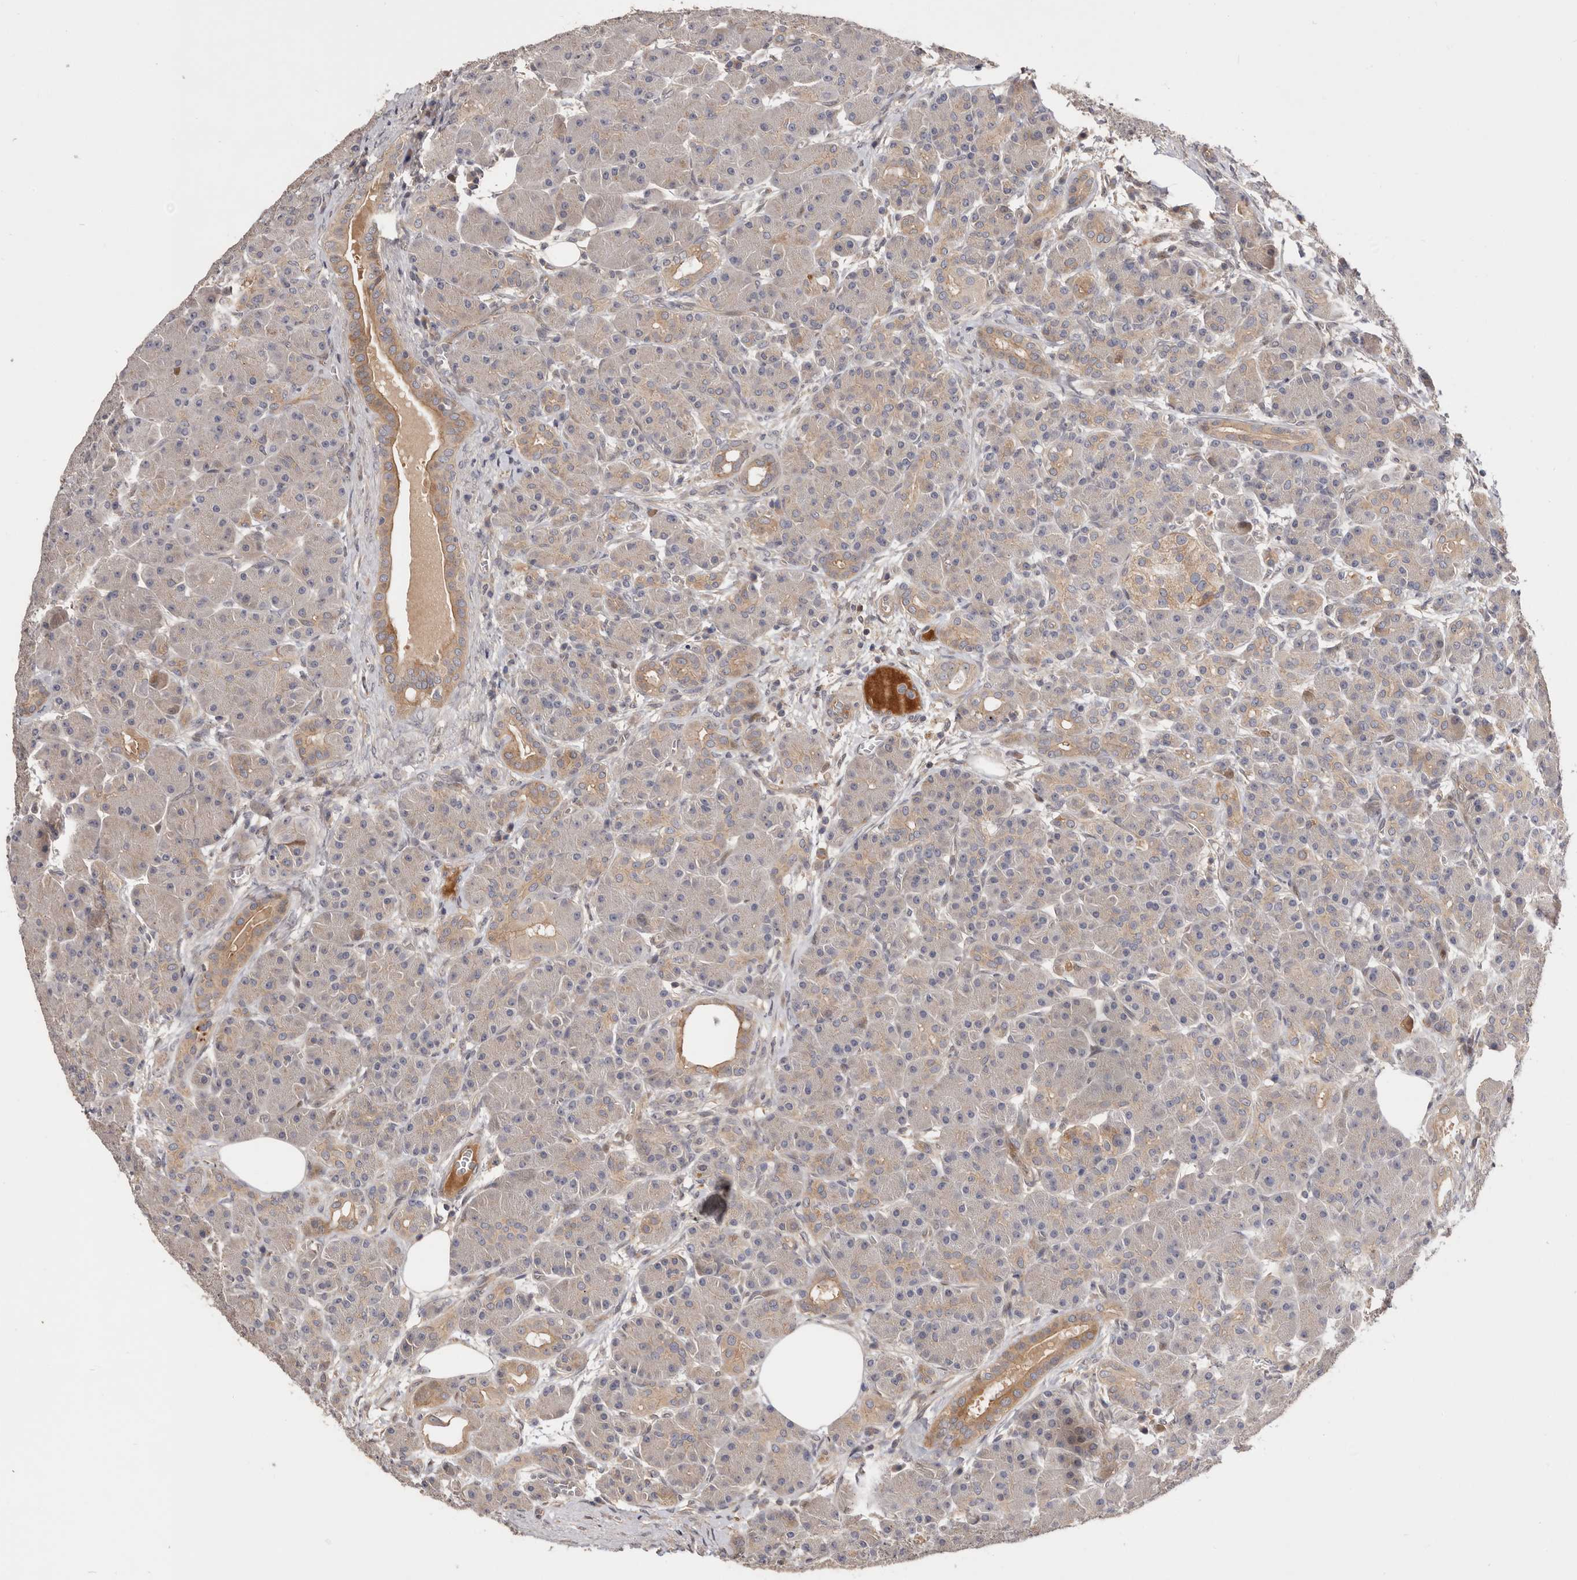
{"staining": {"intensity": "moderate", "quantity": "<25%", "location": "cytoplasmic/membranous"}, "tissue": "pancreas", "cell_type": "Exocrine glandular cells", "image_type": "normal", "snomed": [{"axis": "morphology", "description": "Normal tissue, NOS"}, {"axis": "topography", "description": "Pancreas"}], "caption": "Protein staining of normal pancreas shows moderate cytoplasmic/membranous staining in about <25% of exocrine glandular cells. The staining was performed using DAB to visualize the protein expression in brown, while the nuclei were stained in blue with hematoxylin (Magnification: 20x).", "gene": "DOP1A", "patient": {"sex": "male", "age": 63}}